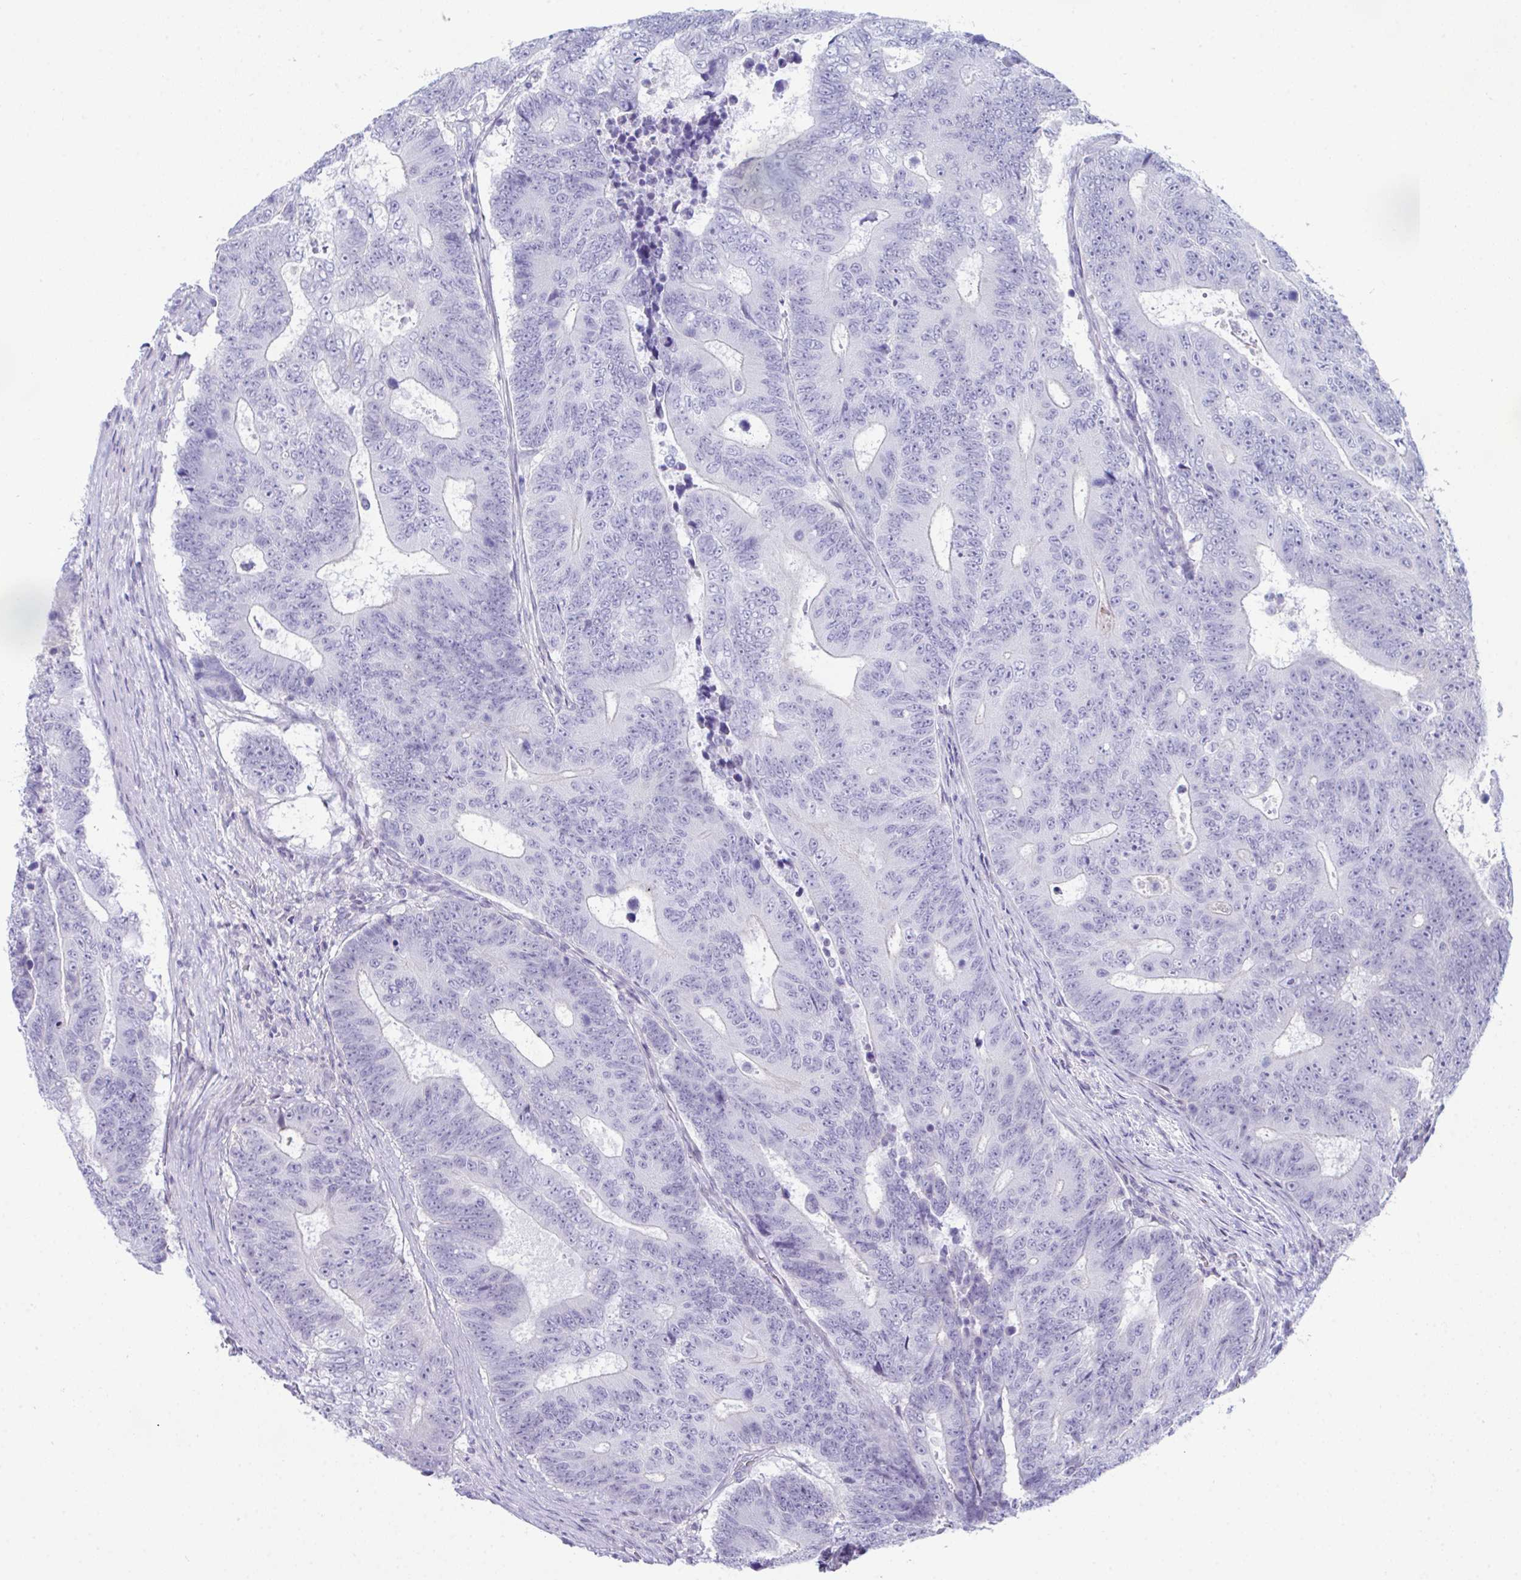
{"staining": {"intensity": "negative", "quantity": "none", "location": "none"}, "tissue": "colorectal cancer", "cell_type": "Tumor cells", "image_type": "cancer", "snomed": [{"axis": "morphology", "description": "Adenocarcinoma, NOS"}, {"axis": "topography", "description": "Colon"}], "caption": "A photomicrograph of adenocarcinoma (colorectal) stained for a protein shows no brown staining in tumor cells.", "gene": "ATP6V0D2", "patient": {"sex": "female", "age": 48}}